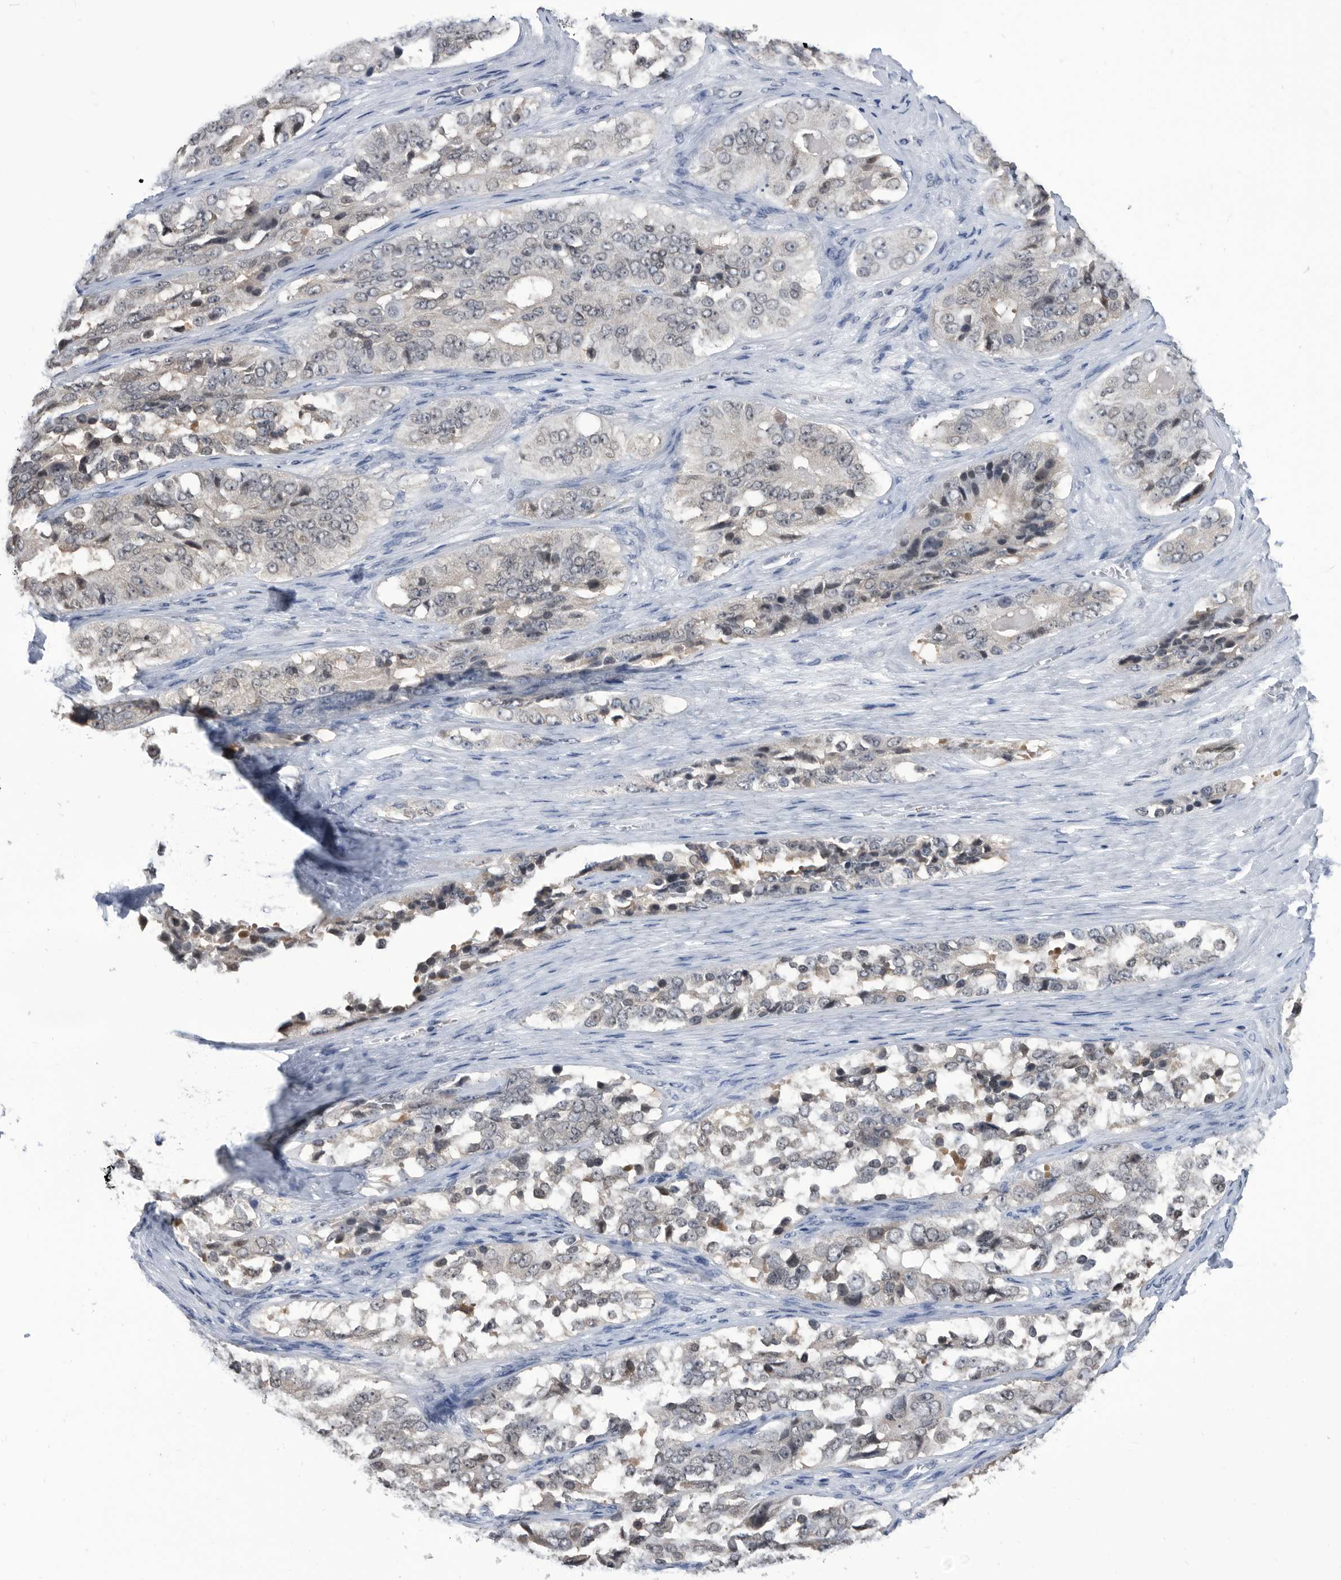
{"staining": {"intensity": "weak", "quantity": "<25%", "location": "nuclear"}, "tissue": "ovarian cancer", "cell_type": "Tumor cells", "image_type": "cancer", "snomed": [{"axis": "morphology", "description": "Carcinoma, endometroid"}, {"axis": "topography", "description": "Ovary"}], "caption": "IHC image of ovarian endometroid carcinoma stained for a protein (brown), which exhibits no staining in tumor cells.", "gene": "TSTD1", "patient": {"sex": "female", "age": 51}}